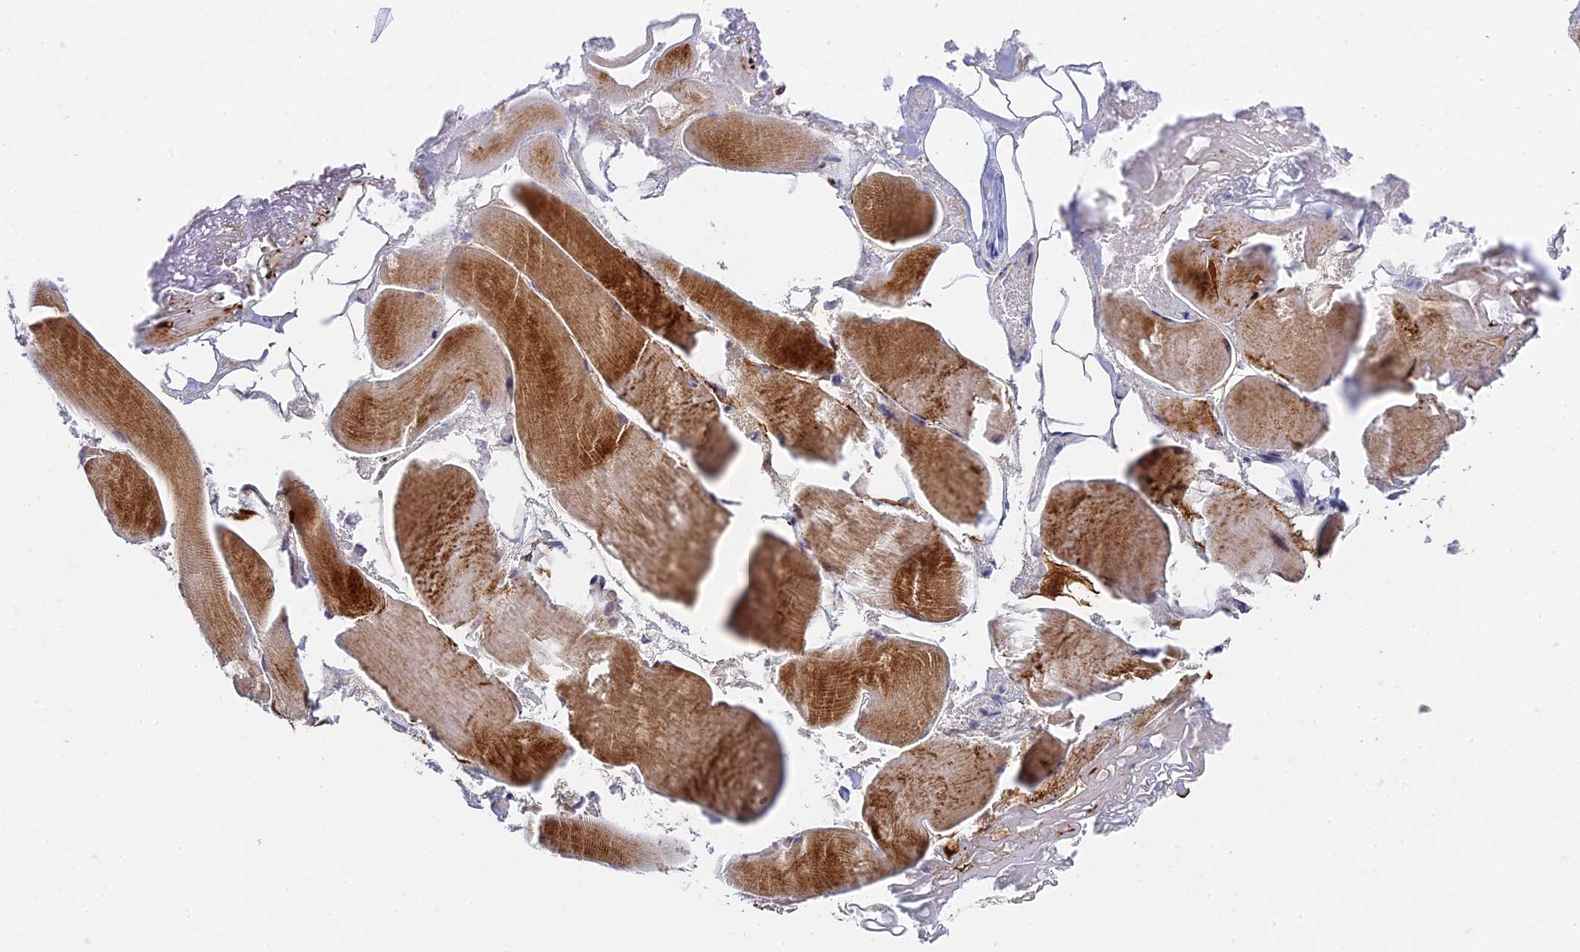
{"staining": {"intensity": "strong", "quantity": "25%-75%", "location": "cytoplasmic/membranous"}, "tissue": "skeletal muscle", "cell_type": "Myocytes", "image_type": "normal", "snomed": [{"axis": "morphology", "description": "Normal tissue, NOS"}, {"axis": "morphology", "description": "Basal cell carcinoma"}, {"axis": "topography", "description": "Skeletal muscle"}], "caption": "A brown stain labels strong cytoplasmic/membranous expression of a protein in myocytes of unremarkable skeletal muscle. Using DAB (3,3'-diaminobenzidine) (brown) and hematoxylin (blue) stains, captured at high magnification using brightfield microscopy.", "gene": "INCA1", "patient": {"sex": "female", "age": 64}}